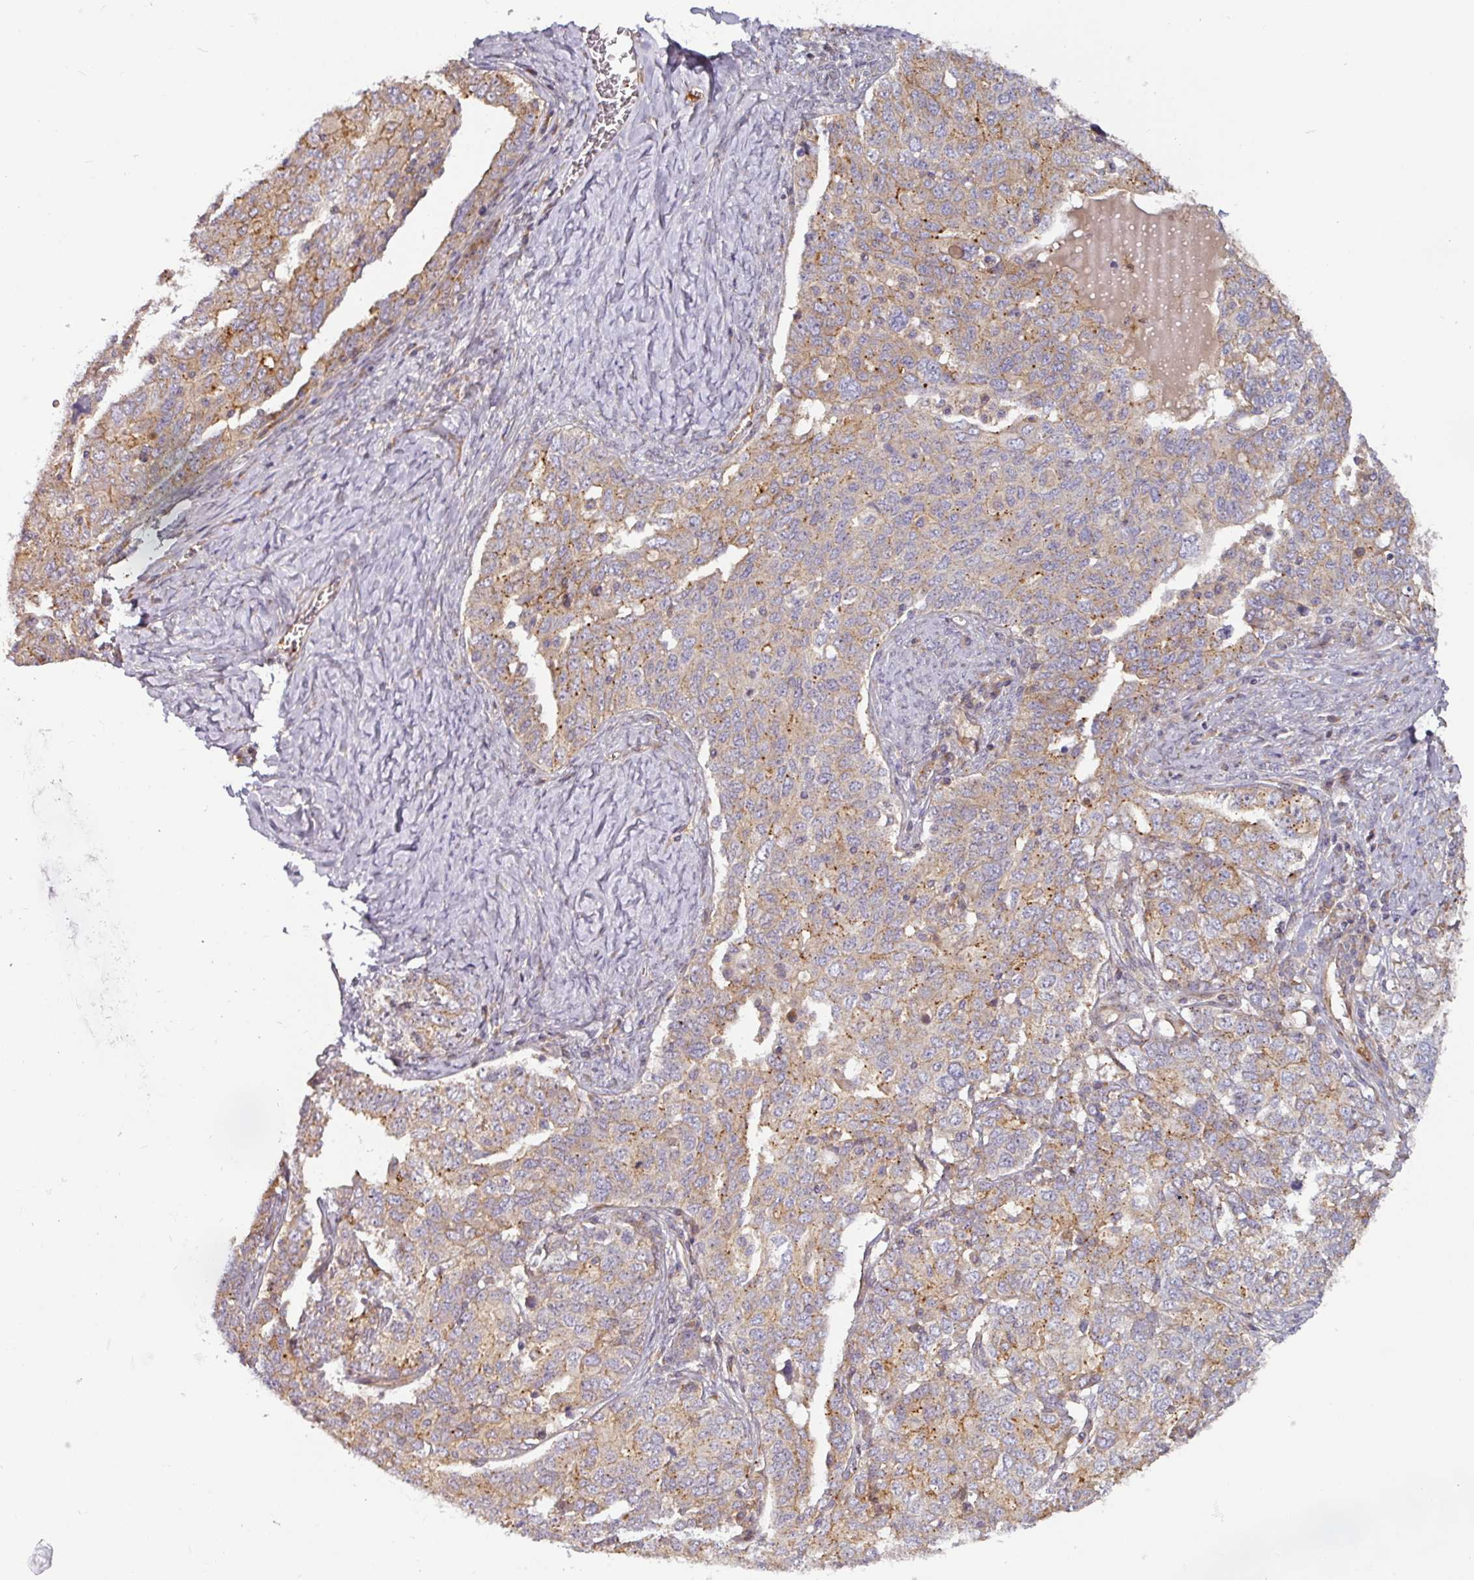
{"staining": {"intensity": "moderate", "quantity": "<25%", "location": "cytoplasmic/membranous"}, "tissue": "ovarian cancer", "cell_type": "Tumor cells", "image_type": "cancer", "snomed": [{"axis": "morphology", "description": "Carcinoma, endometroid"}, {"axis": "topography", "description": "Ovary"}], "caption": "Tumor cells show low levels of moderate cytoplasmic/membranous expression in approximately <25% of cells in human ovarian endometroid carcinoma. (Brightfield microscopy of DAB IHC at high magnification).", "gene": "CASP2", "patient": {"sex": "female", "age": 62}}